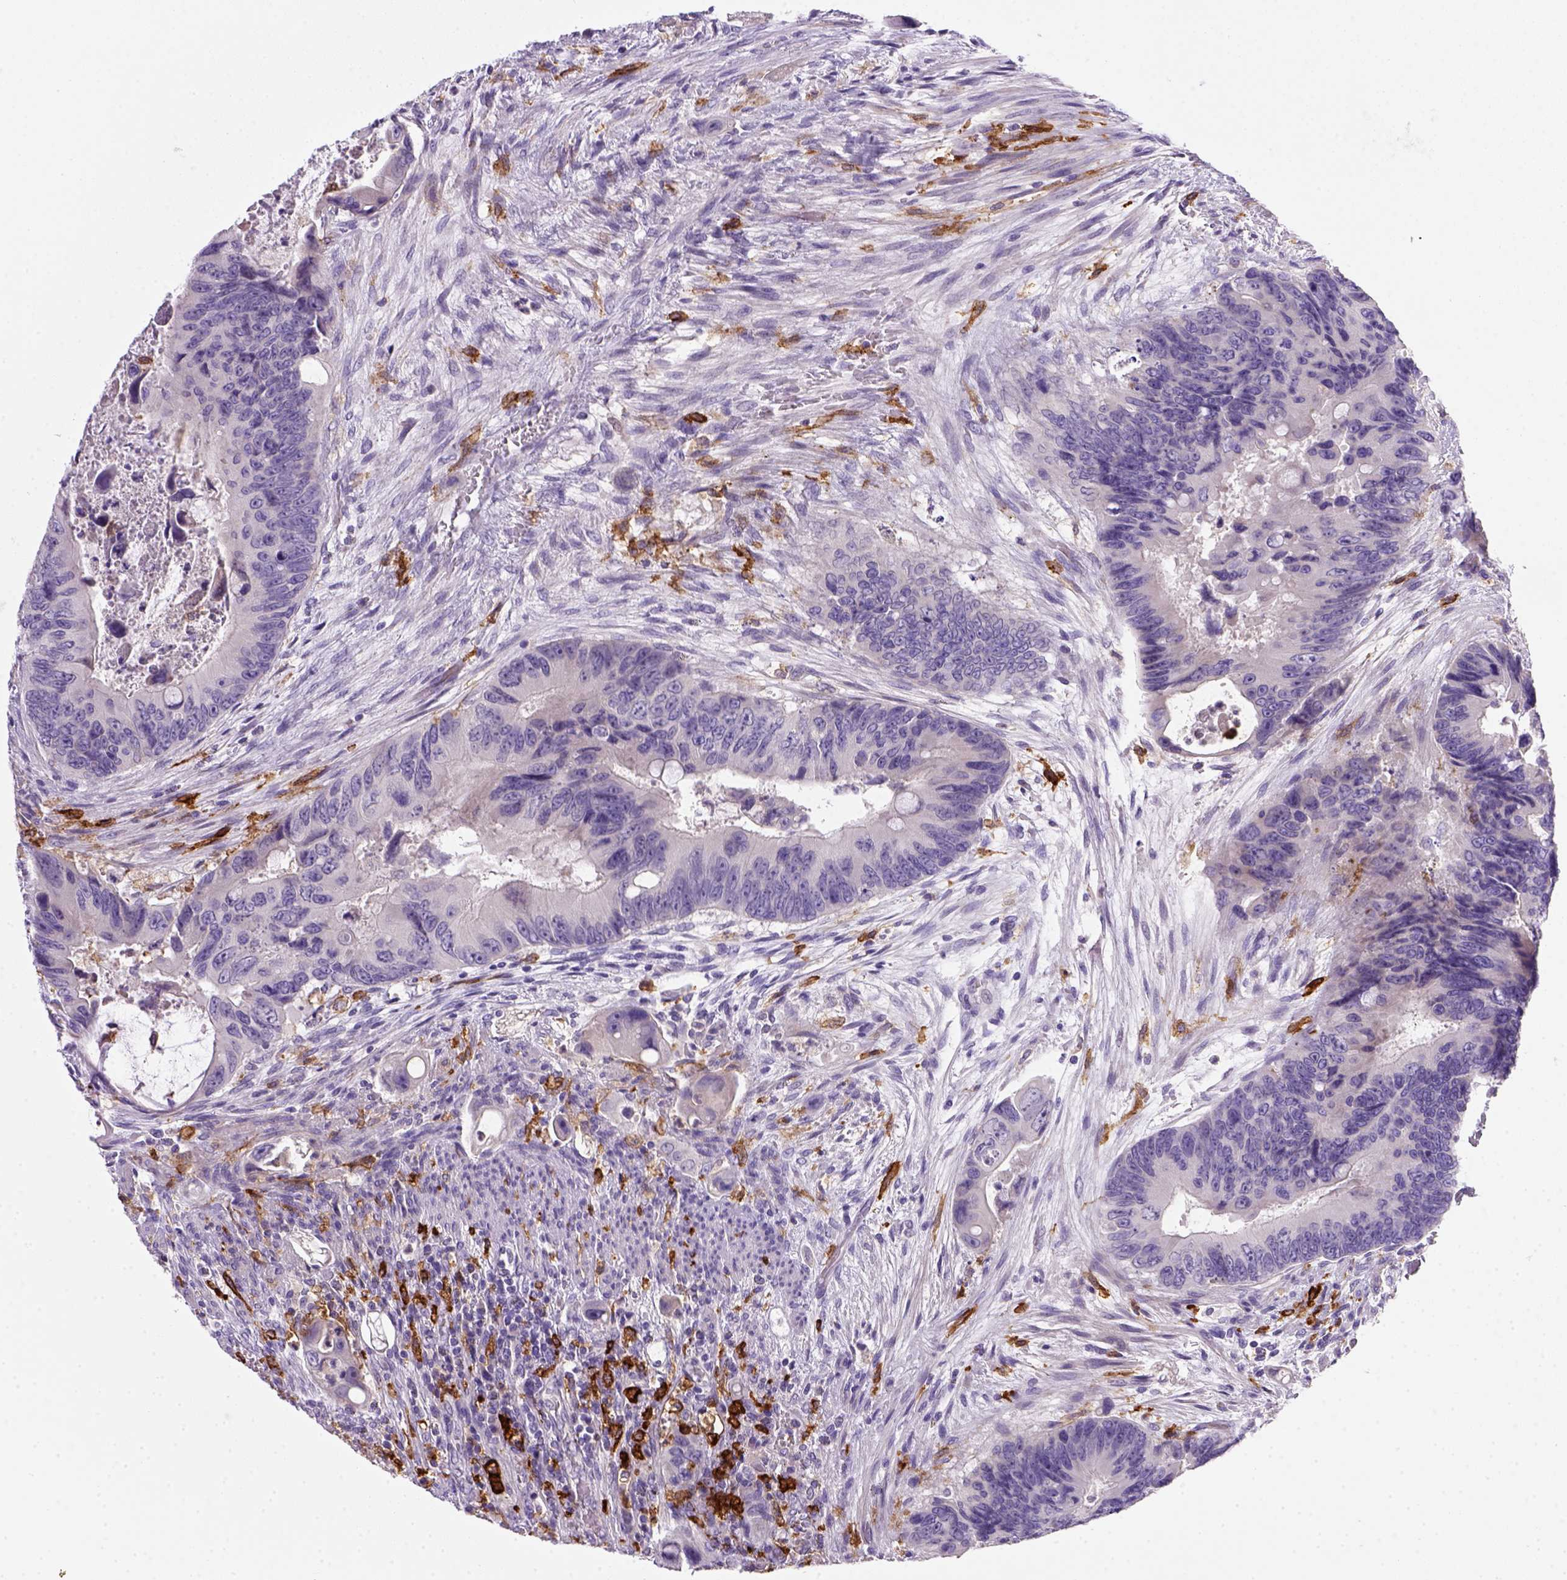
{"staining": {"intensity": "negative", "quantity": "none", "location": "none"}, "tissue": "colorectal cancer", "cell_type": "Tumor cells", "image_type": "cancer", "snomed": [{"axis": "morphology", "description": "Adenocarcinoma, NOS"}, {"axis": "topography", "description": "Rectum"}], "caption": "Immunohistochemistry (IHC) of human colorectal cancer (adenocarcinoma) exhibits no positivity in tumor cells.", "gene": "CD14", "patient": {"sex": "male", "age": 63}}